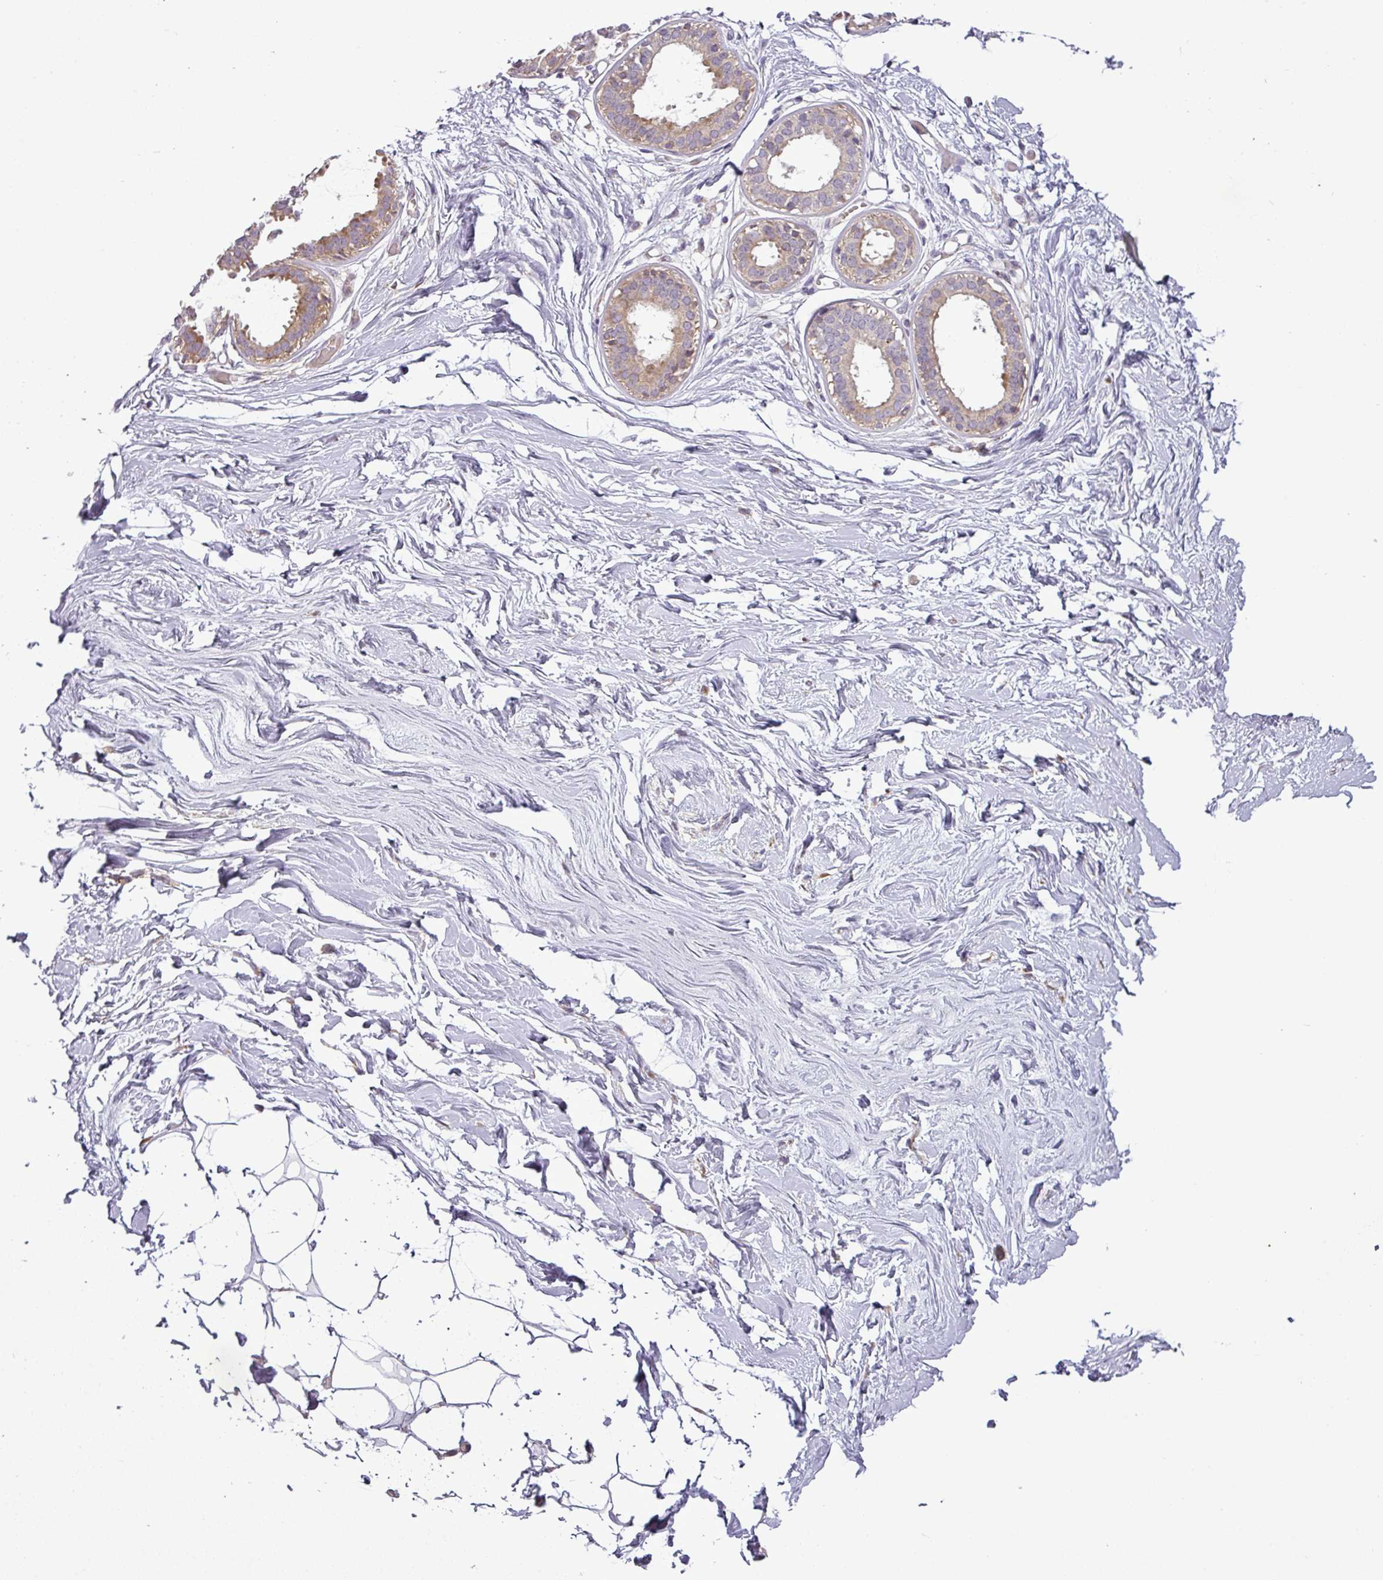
{"staining": {"intensity": "negative", "quantity": "none", "location": "none"}, "tissue": "breast", "cell_type": "Adipocytes", "image_type": "normal", "snomed": [{"axis": "morphology", "description": "Normal tissue, NOS"}, {"axis": "topography", "description": "Breast"}], "caption": "This image is of benign breast stained with immunohistochemistry to label a protein in brown with the nuclei are counter-stained blue. There is no positivity in adipocytes.", "gene": "MOCS3", "patient": {"sex": "female", "age": 45}}